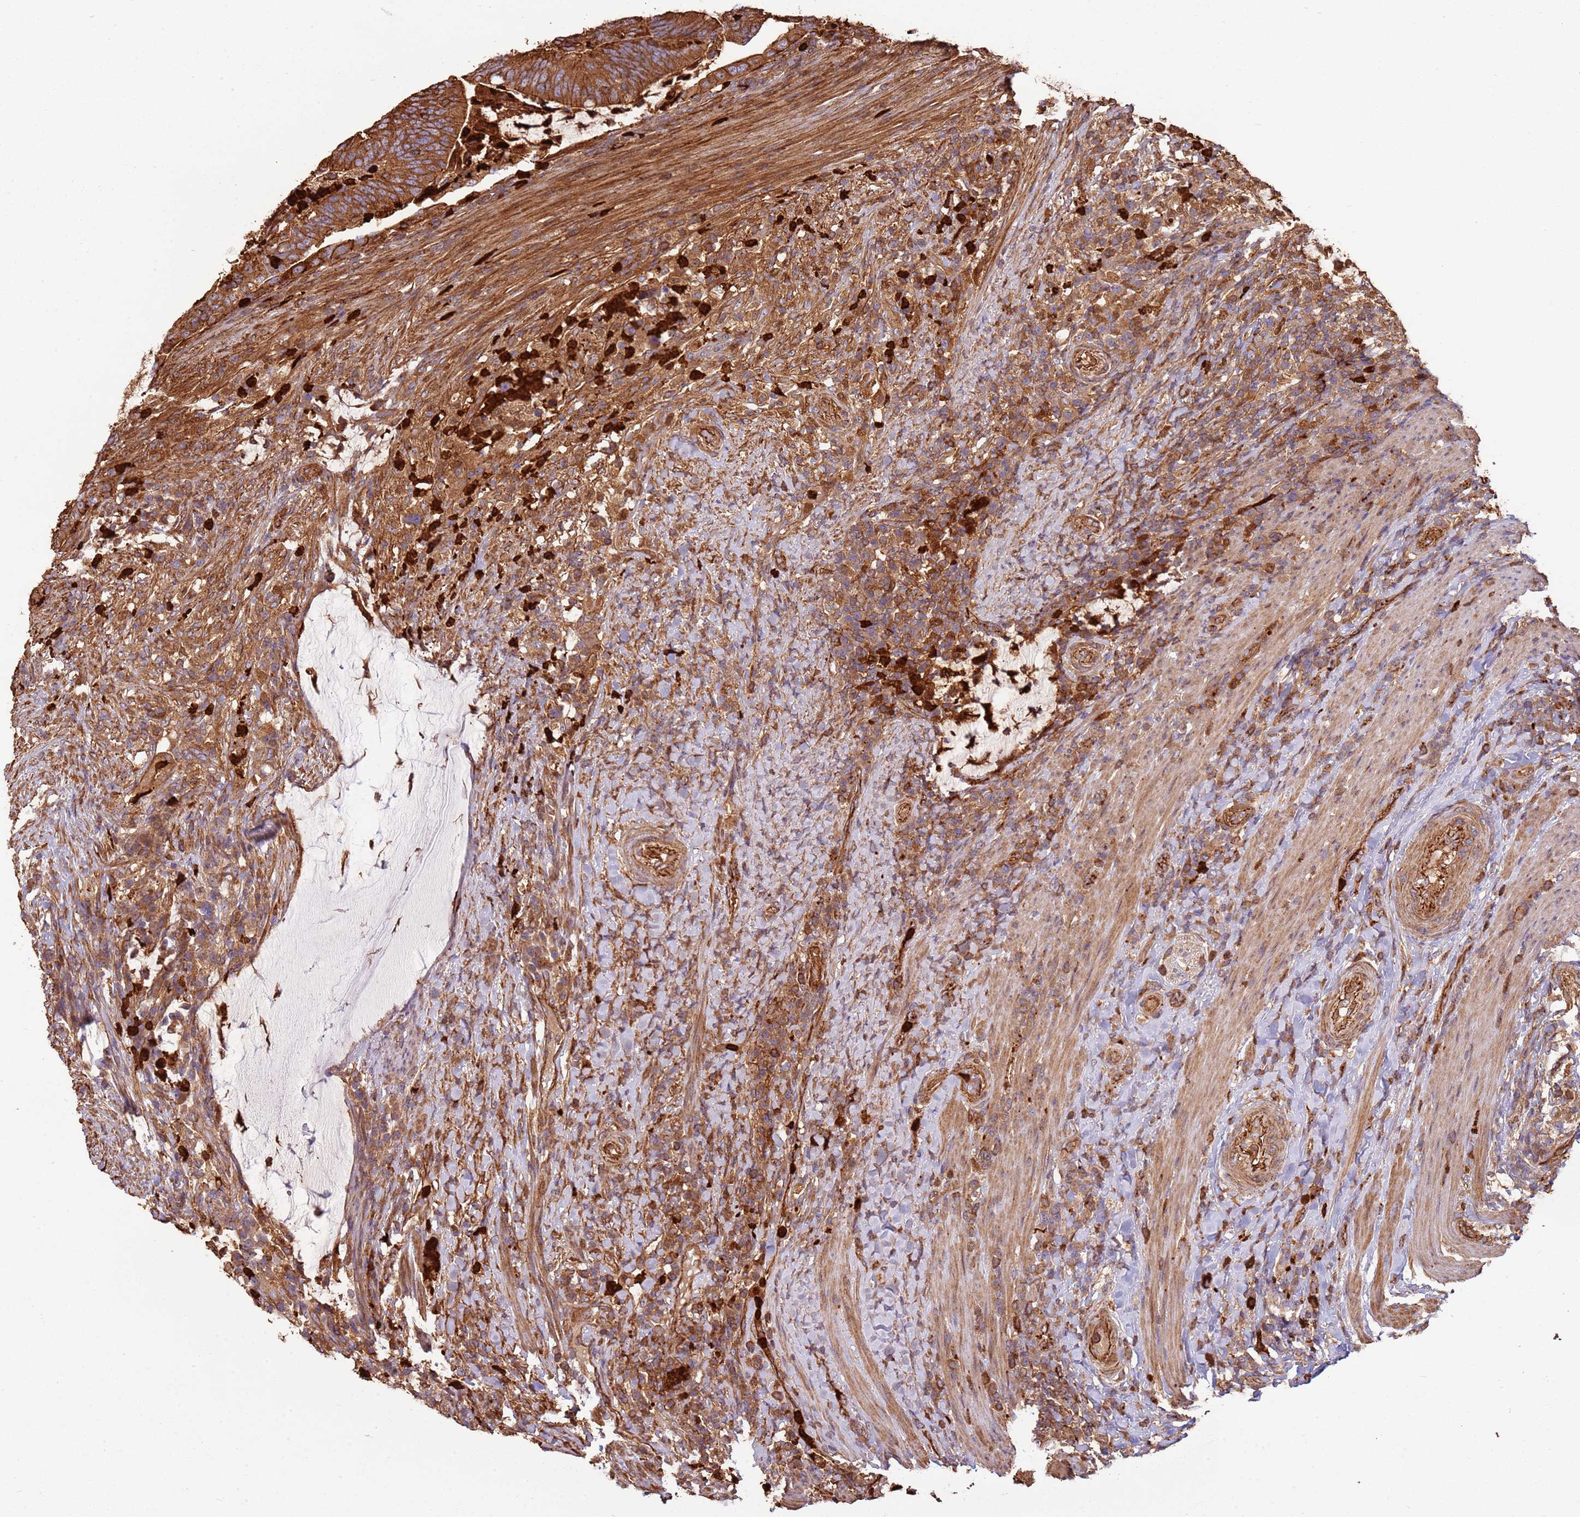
{"staining": {"intensity": "moderate", "quantity": ">75%", "location": "cytoplasmic/membranous"}, "tissue": "colorectal cancer", "cell_type": "Tumor cells", "image_type": "cancer", "snomed": [{"axis": "morphology", "description": "Adenocarcinoma, NOS"}, {"axis": "topography", "description": "Colon"}], "caption": "Immunohistochemical staining of human colorectal cancer displays medium levels of moderate cytoplasmic/membranous staining in approximately >75% of tumor cells. (DAB (3,3'-diaminobenzidine) IHC with brightfield microscopy, high magnification).", "gene": "NDUFAF4", "patient": {"sex": "female", "age": 66}}